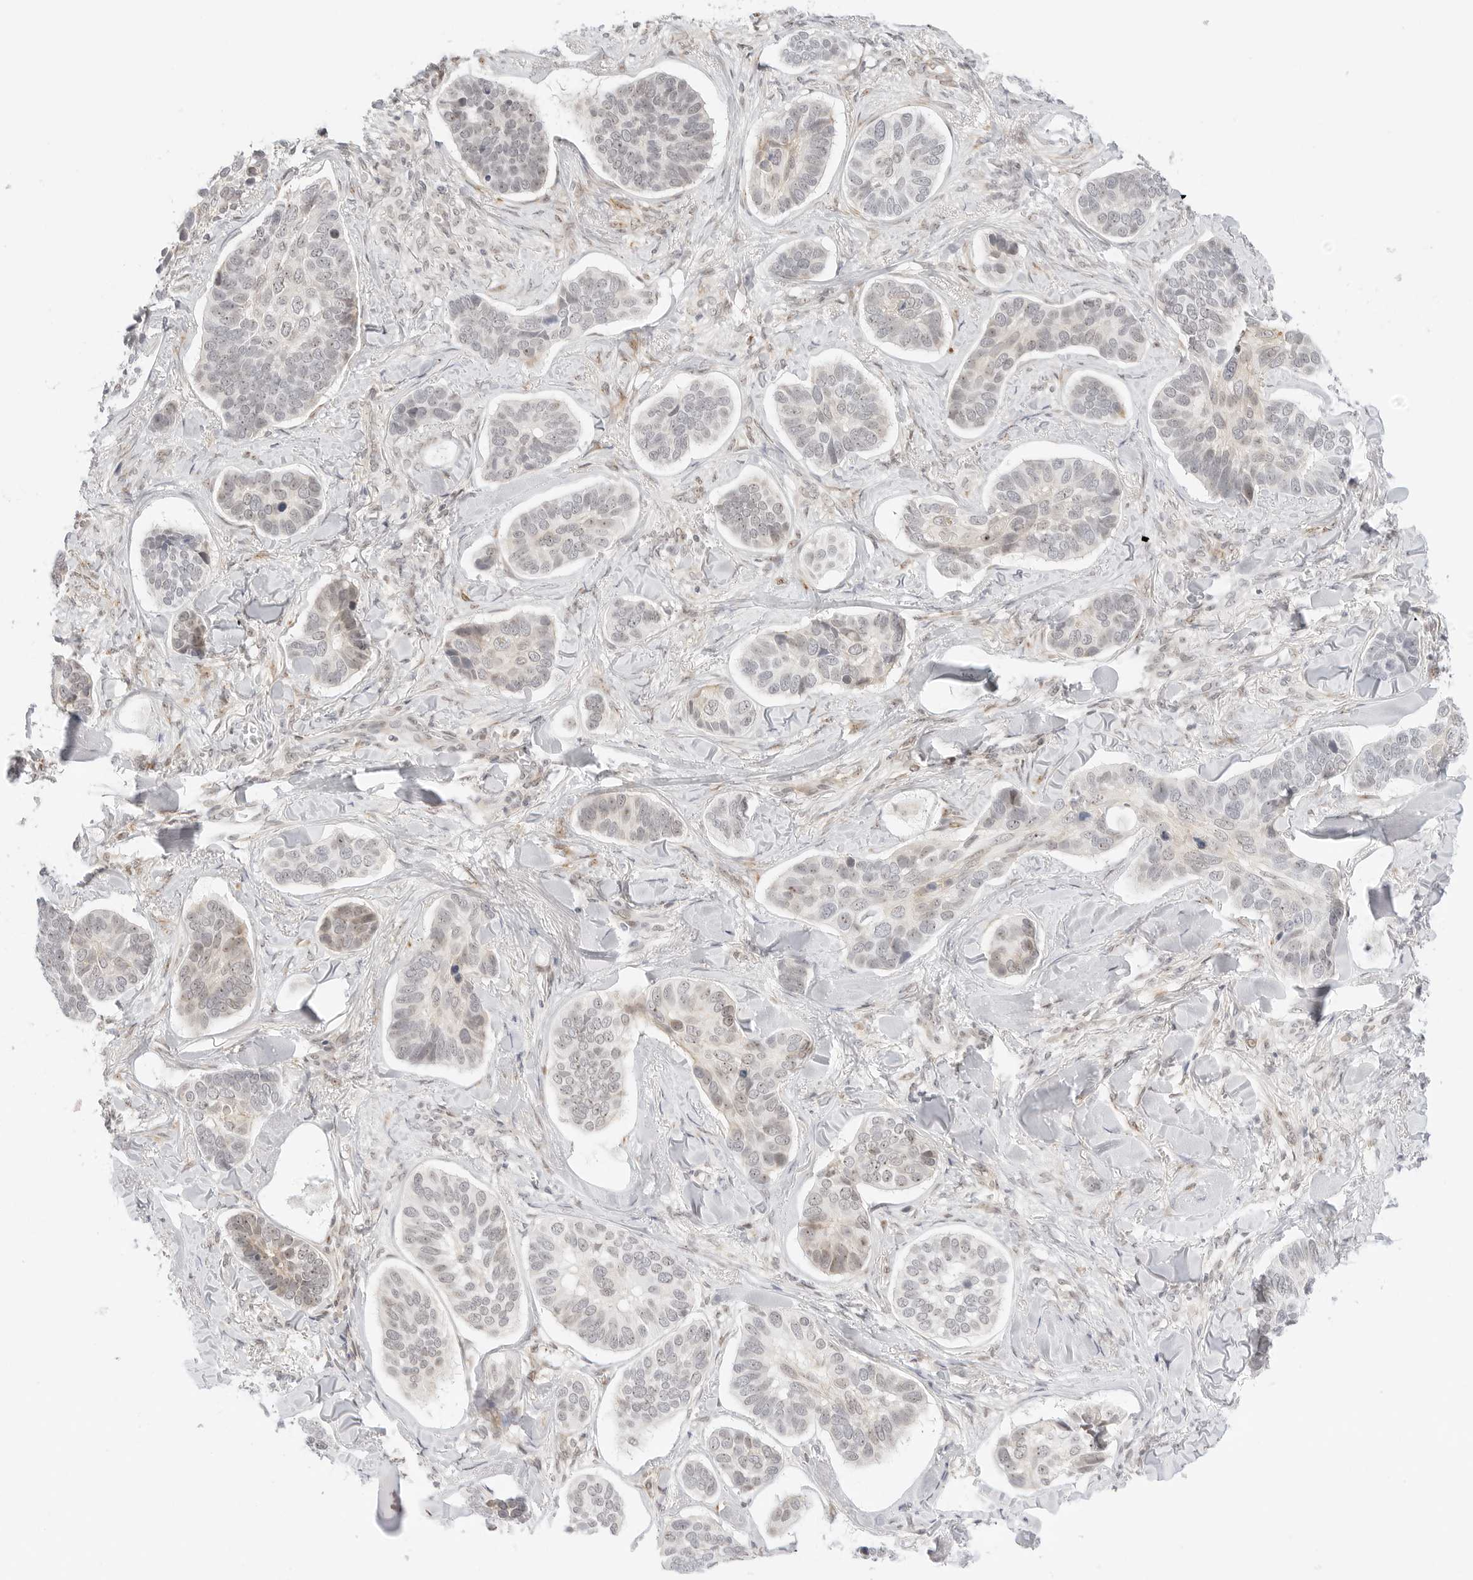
{"staining": {"intensity": "weak", "quantity": "25%-75%", "location": "nuclear"}, "tissue": "skin cancer", "cell_type": "Tumor cells", "image_type": "cancer", "snomed": [{"axis": "morphology", "description": "Basal cell carcinoma"}, {"axis": "topography", "description": "Skin"}], "caption": "Immunohistochemistry of human skin basal cell carcinoma shows low levels of weak nuclear positivity in approximately 25%-75% of tumor cells.", "gene": "HIPK3", "patient": {"sex": "male", "age": 62}}